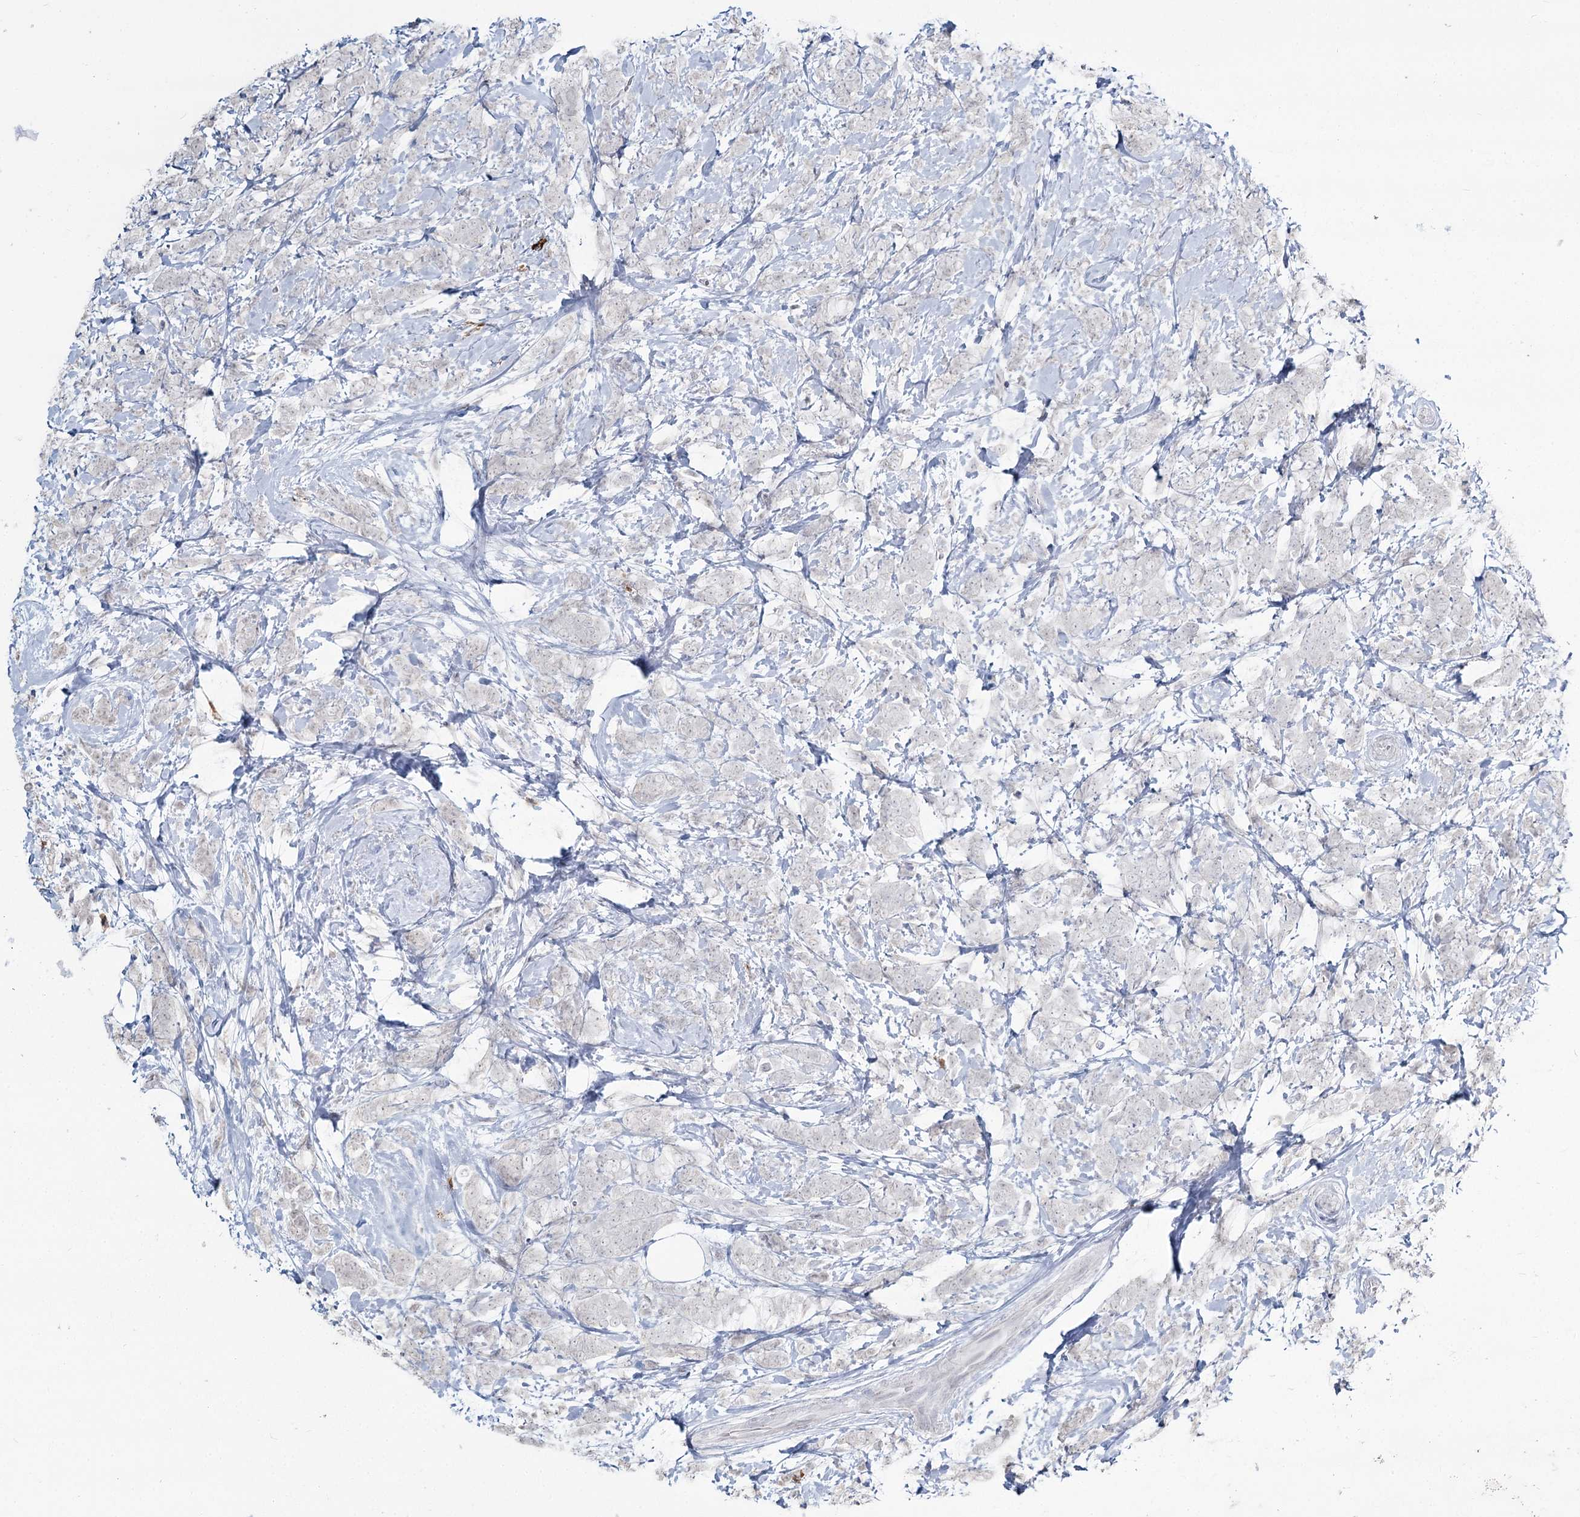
{"staining": {"intensity": "negative", "quantity": "none", "location": "none"}, "tissue": "breast cancer", "cell_type": "Tumor cells", "image_type": "cancer", "snomed": [{"axis": "morphology", "description": "Lobular carcinoma"}, {"axis": "topography", "description": "Breast"}], "caption": "Micrograph shows no protein staining in tumor cells of breast cancer tissue. The staining is performed using DAB (3,3'-diaminobenzidine) brown chromogen with nuclei counter-stained in using hematoxylin.", "gene": "LY6G5C", "patient": {"sex": "female", "age": 58}}